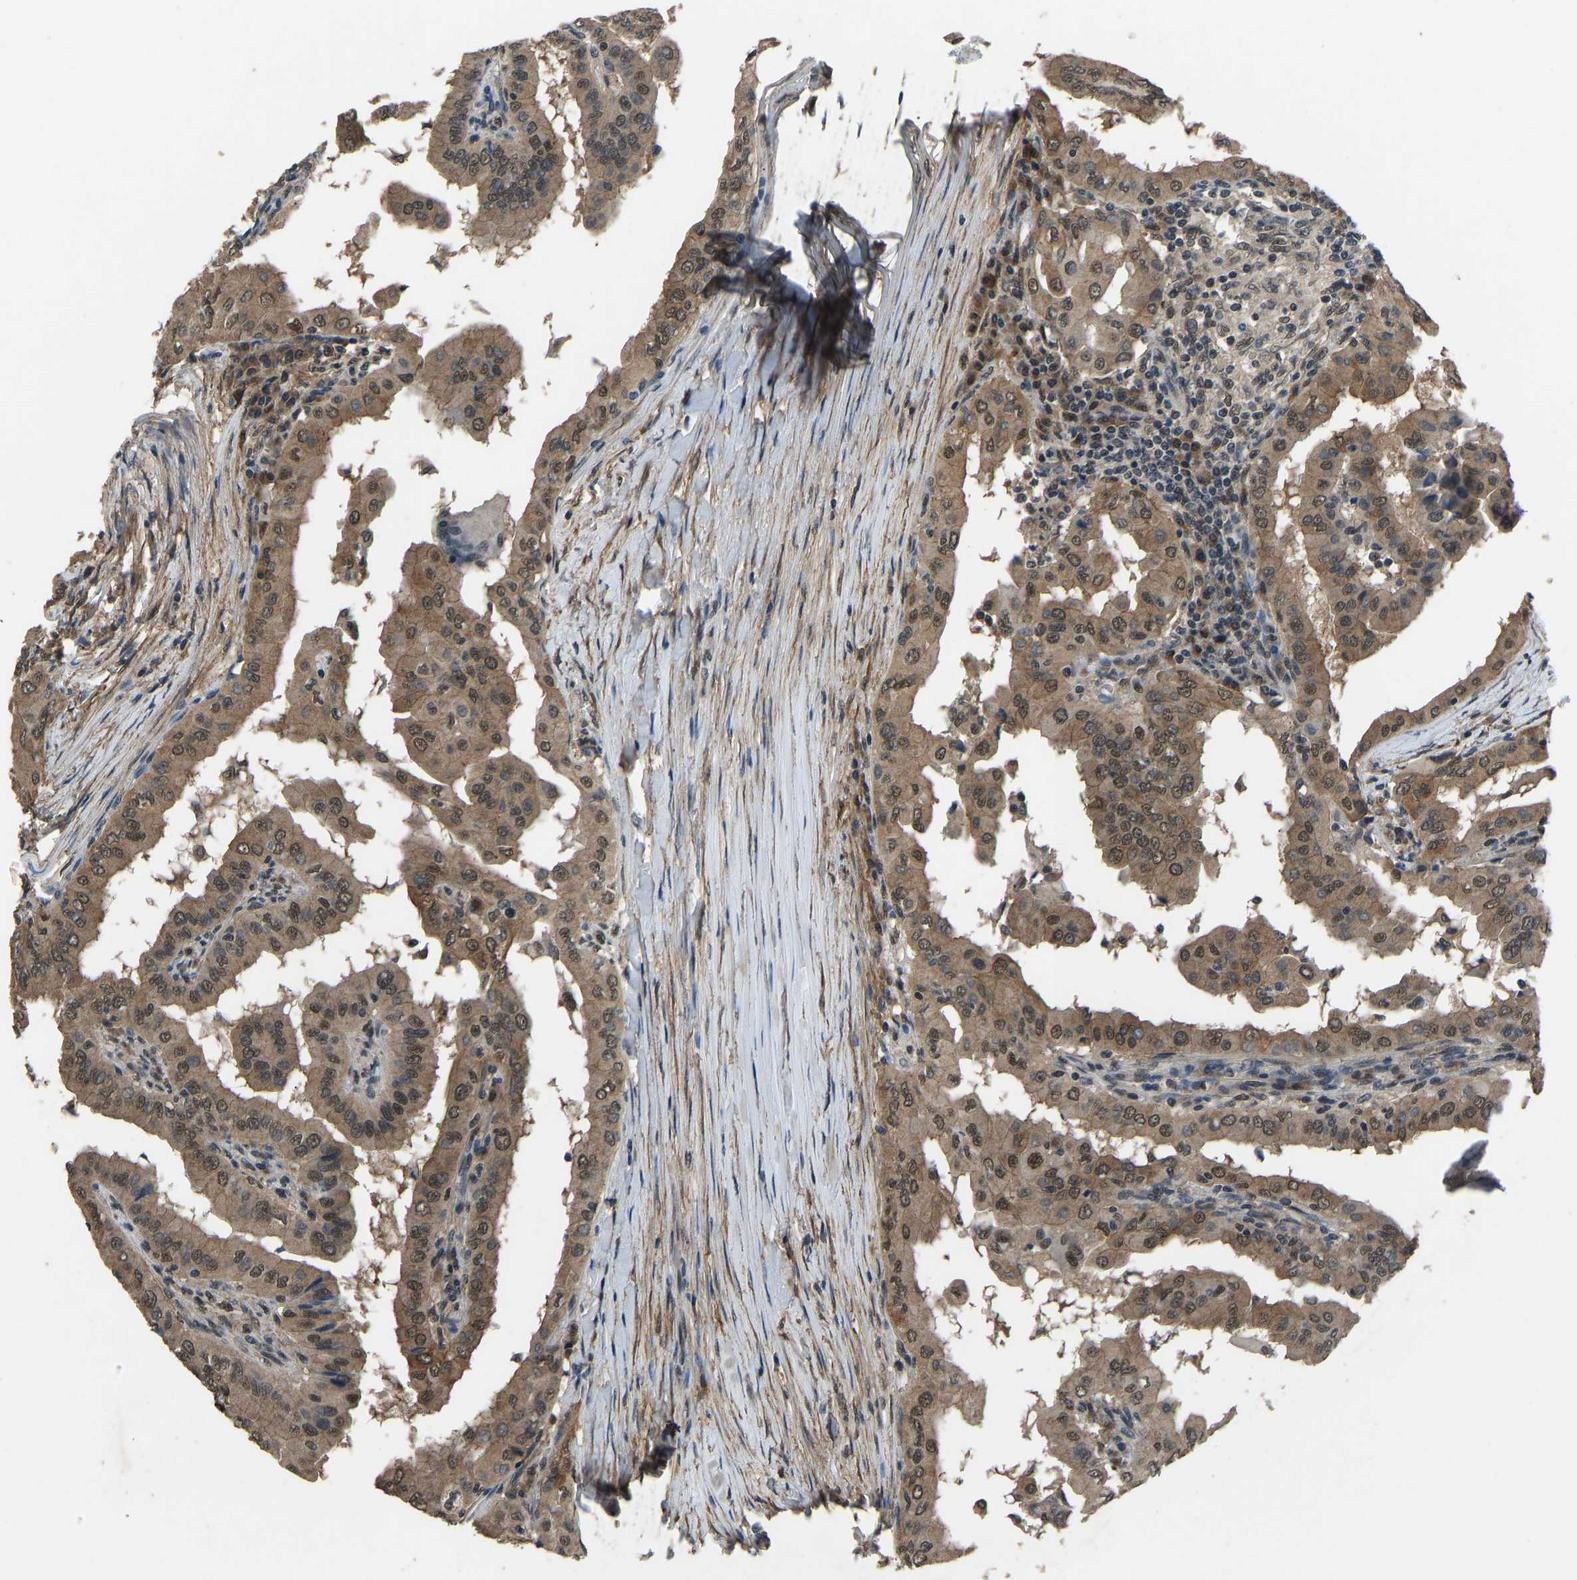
{"staining": {"intensity": "moderate", "quantity": ">75%", "location": "cytoplasmic/membranous,nuclear"}, "tissue": "thyroid cancer", "cell_type": "Tumor cells", "image_type": "cancer", "snomed": [{"axis": "morphology", "description": "Papillary adenocarcinoma, NOS"}, {"axis": "topography", "description": "Thyroid gland"}], "caption": "IHC image of human thyroid cancer stained for a protein (brown), which displays medium levels of moderate cytoplasmic/membranous and nuclear expression in approximately >75% of tumor cells.", "gene": "TOX4", "patient": {"sex": "male", "age": 33}}